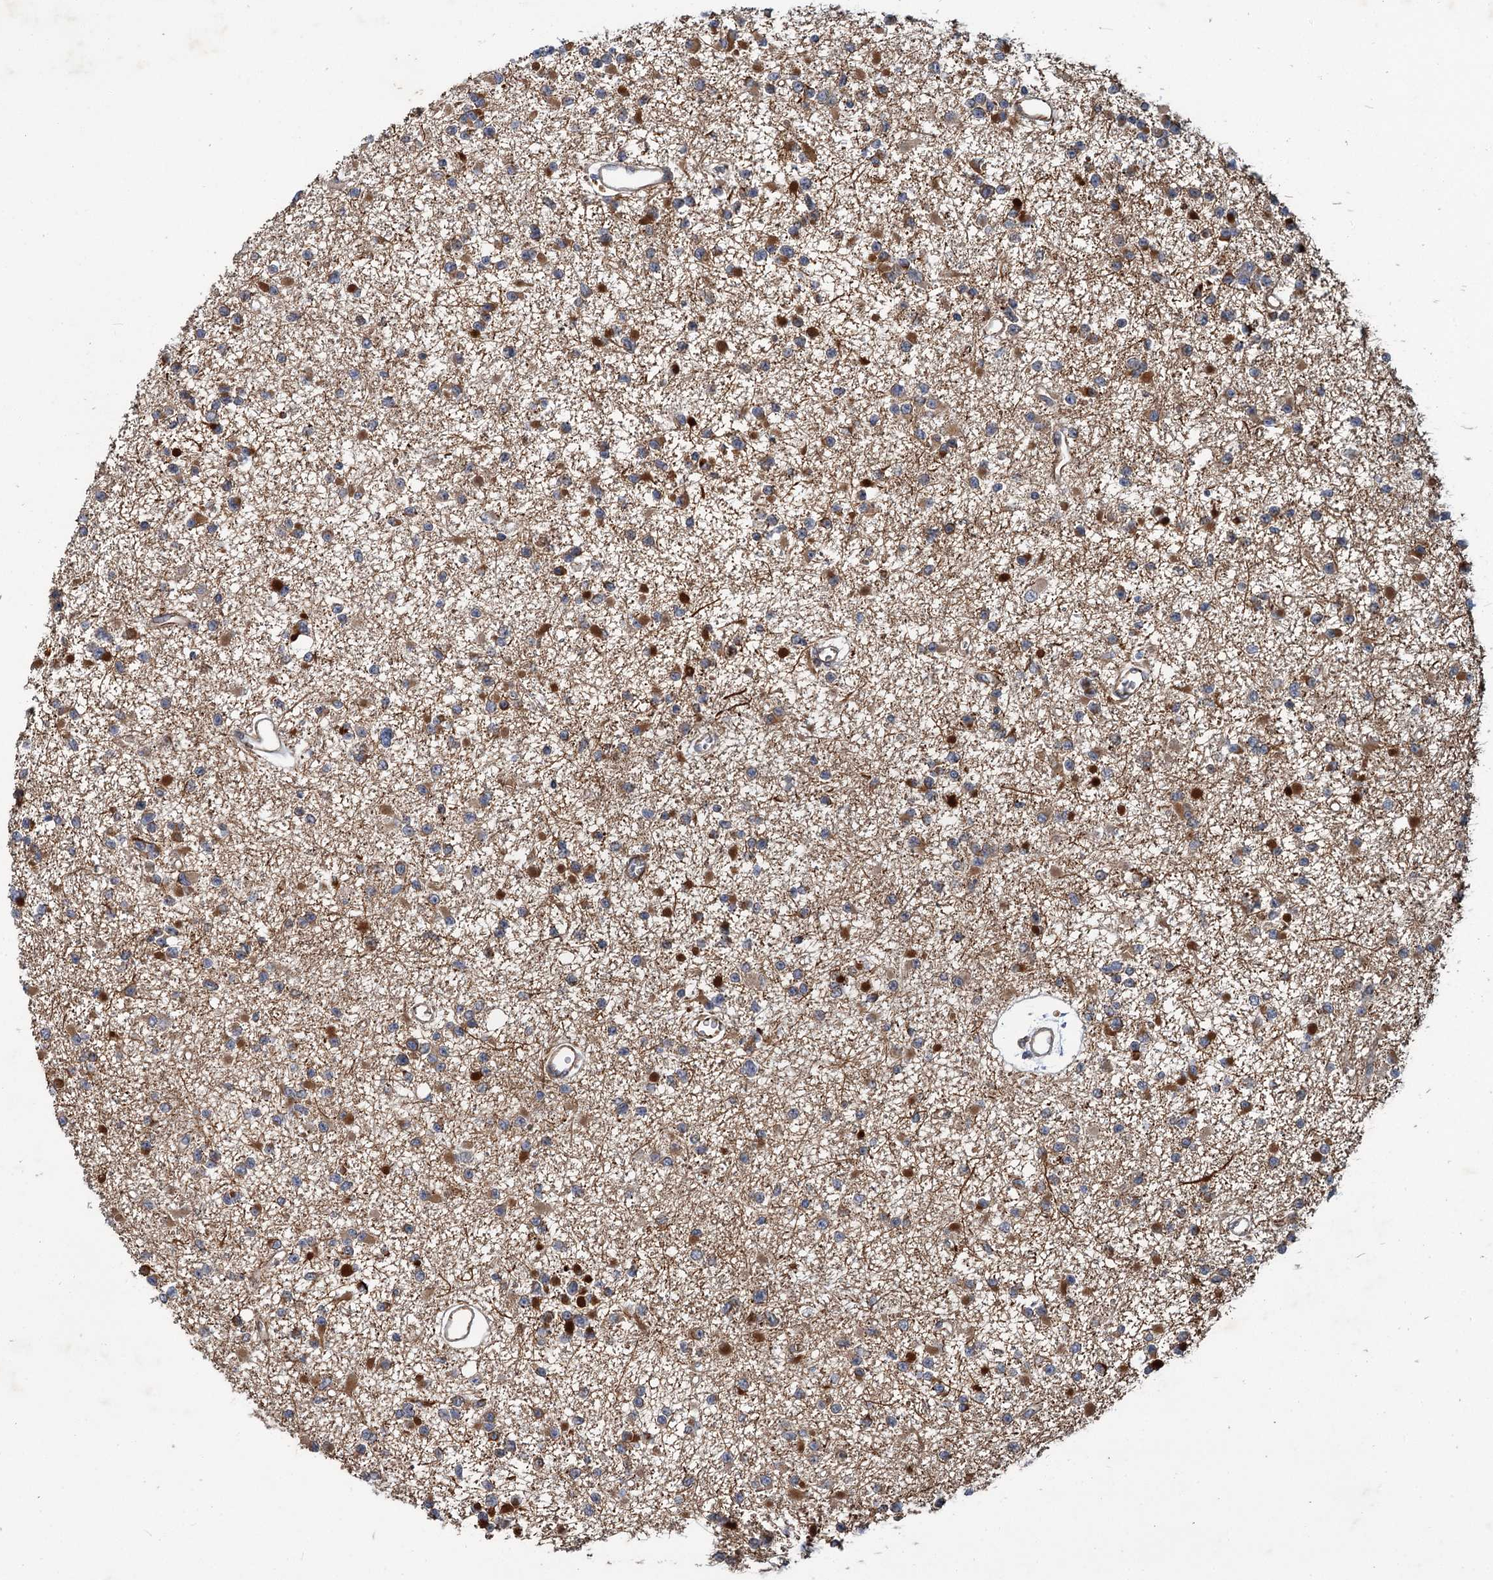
{"staining": {"intensity": "moderate", "quantity": "<25%", "location": "cytoplasmic/membranous"}, "tissue": "glioma", "cell_type": "Tumor cells", "image_type": "cancer", "snomed": [{"axis": "morphology", "description": "Glioma, malignant, Low grade"}, {"axis": "topography", "description": "Brain"}], "caption": "The image shows a brown stain indicating the presence of a protein in the cytoplasmic/membranous of tumor cells in malignant glioma (low-grade). The protein of interest is stained brown, and the nuclei are stained in blue (DAB (3,3'-diaminobenzidine) IHC with brightfield microscopy, high magnification).", "gene": "PKN2", "patient": {"sex": "female", "age": 22}}